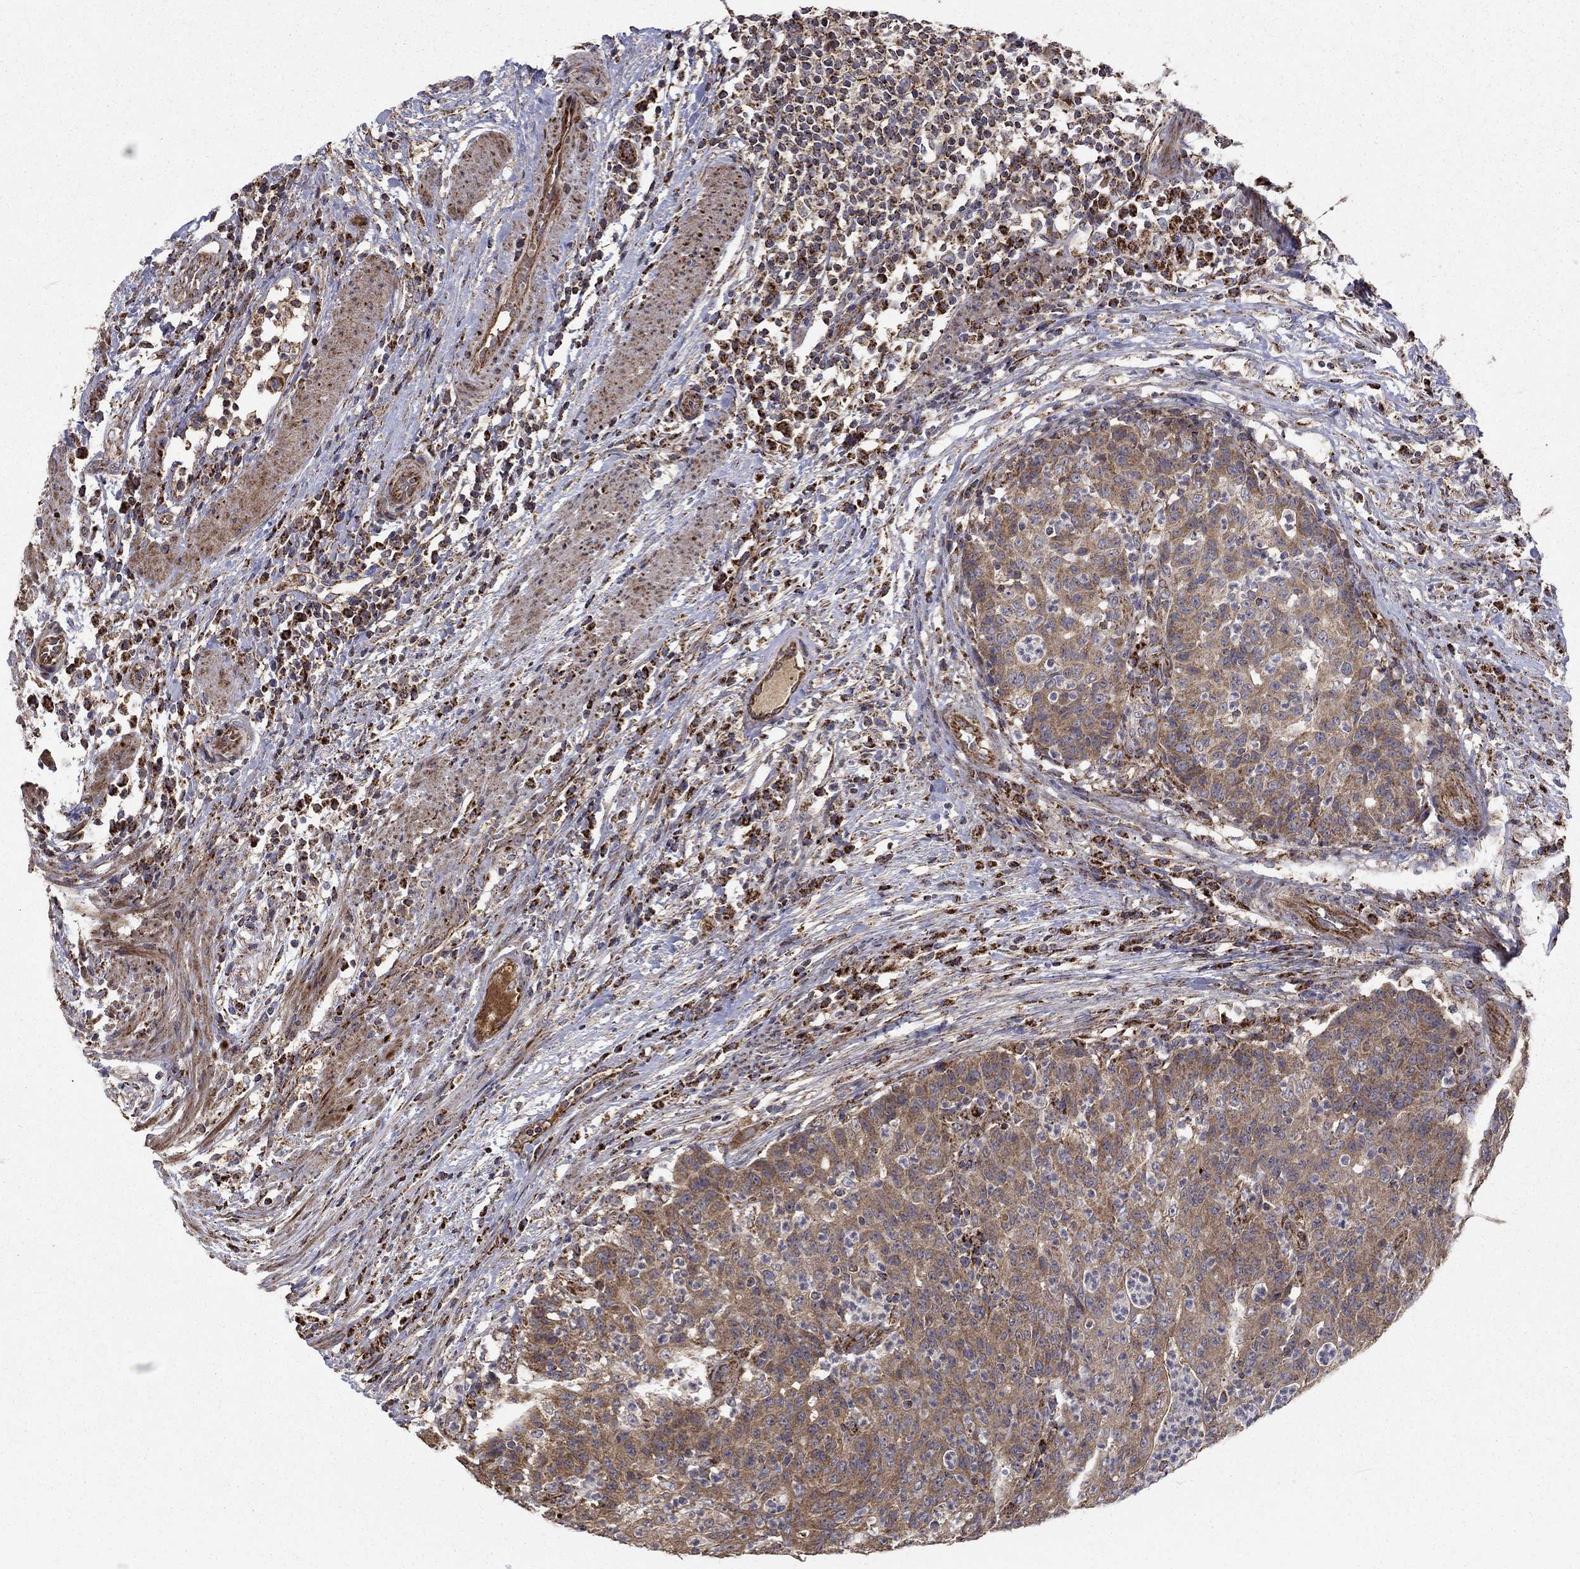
{"staining": {"intensity": "moderate", "quantity": "25%-75%", "location": "cytoplasmic/membranous"}, "tissue": "colorectal cancer", "cell_type": "Tumor cells", "image_type": "cancer", "snomed": [{"axis": "morphology", "description": "Adenocarcinoma, NOS"}, {"axis": "topography", "description": "Colon"}], "caption": "An IHC image of neoplastic tissue is shown. Protein staining in brown shows moderate cytoplasmic/membranous positivity in adenocarcinoma (colorectal) within tumor cells. (DAB IHC with brightfield microscopy, high magnification).", "gene": "NDUFS8", "patient": {"sex": "male", "age": 70}}